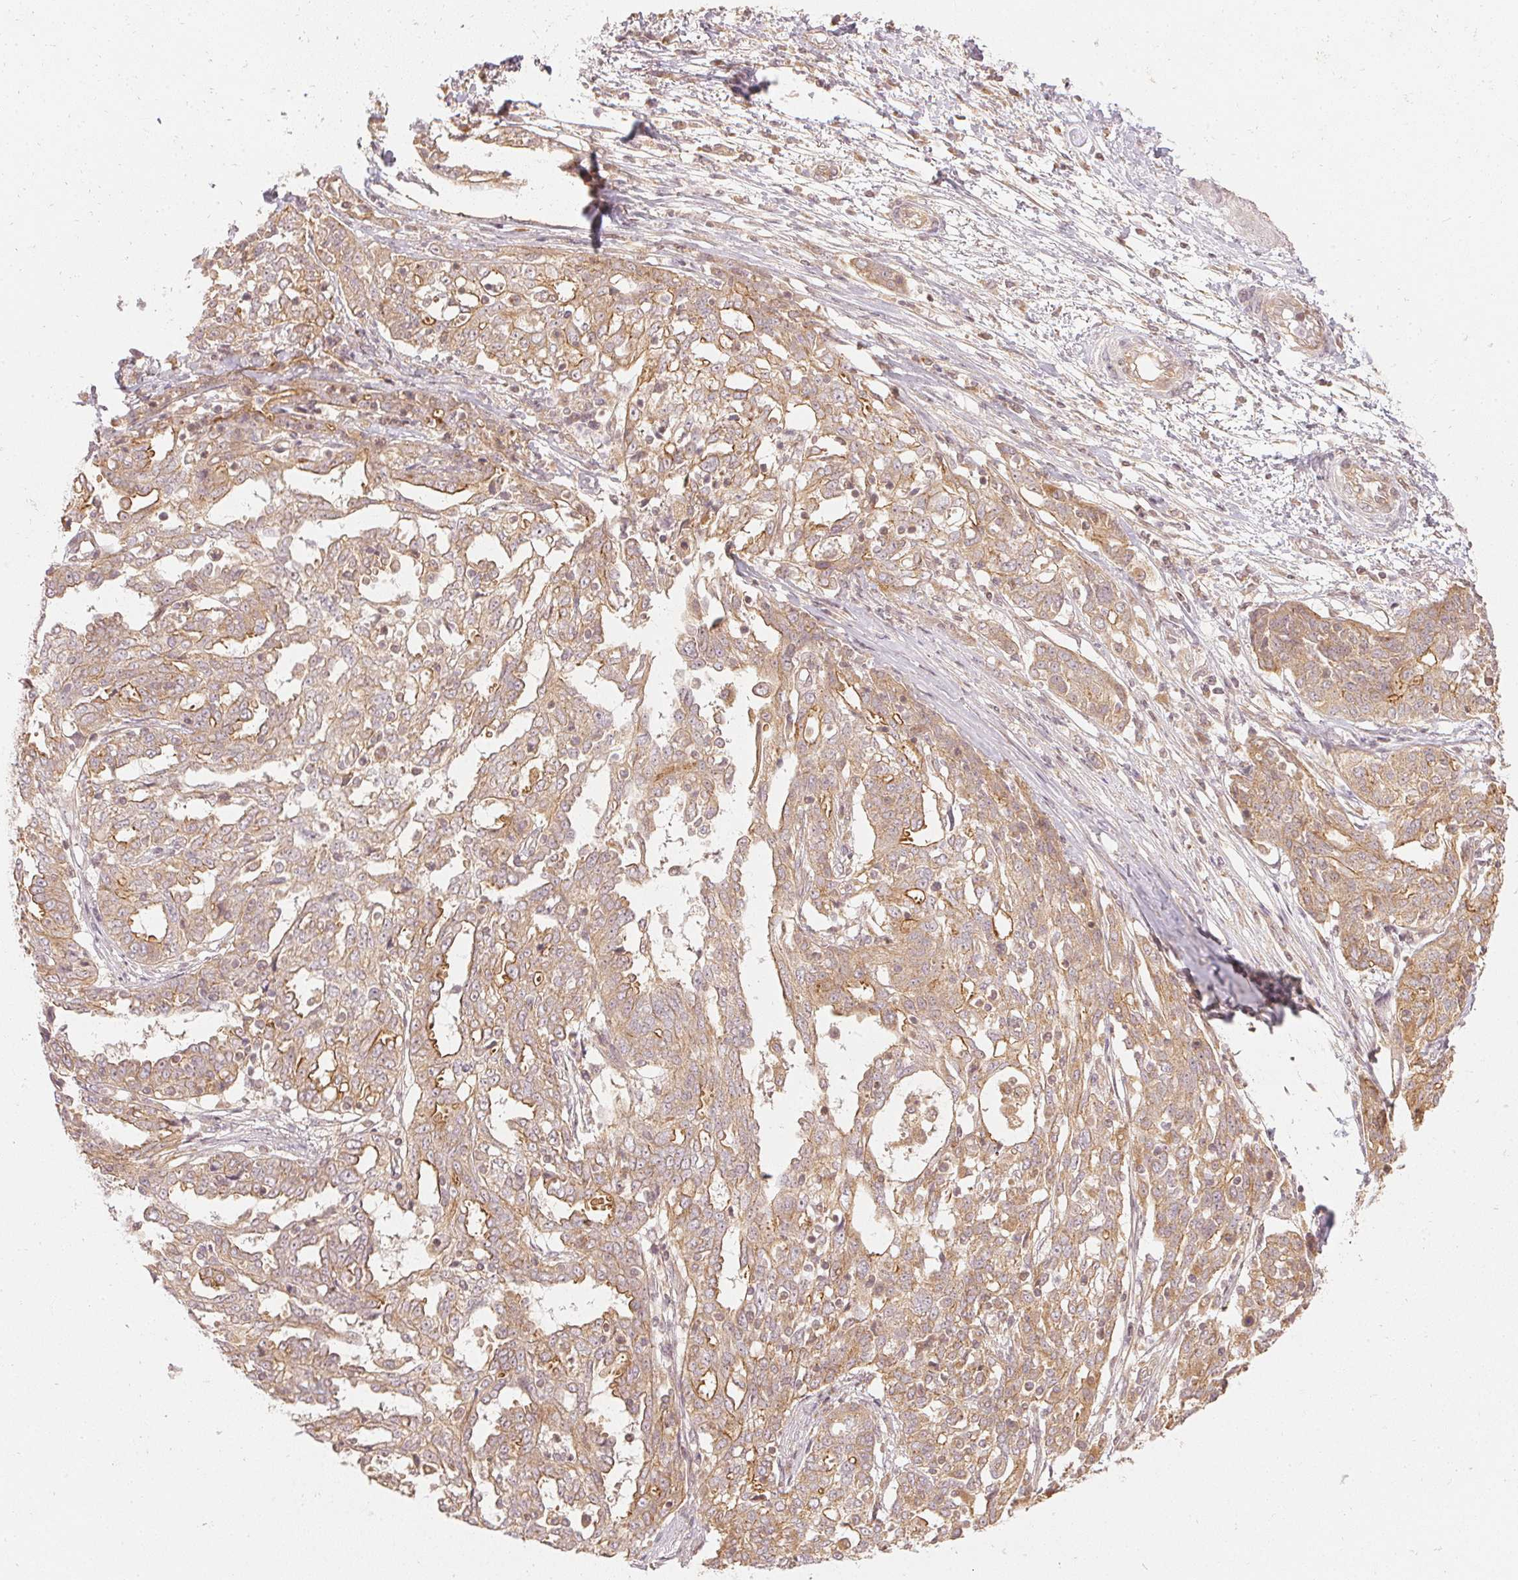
{"staining": {"intensity": "moderate", "quantity": ">75%", "location": "cytoplasmic/membranous"}, "tissue": "ovarian cancer", "cell_type": "Tumor cells", "image_type": "cancer", "snomed": [{"axis": "morphology", "description": "Cystadenocarcinoma, serous, NOS"}, {"axis": "topography", "description": "Ovary"}], "caption": "There is medium levels of moderate cytoplasmic/membranous staining in tumor cells of ovarian cancer, as demonstrated by immunohistochemical staining (brown color).", "gene": "WDR54", "patient": {"sex": "female", "age": 67}}